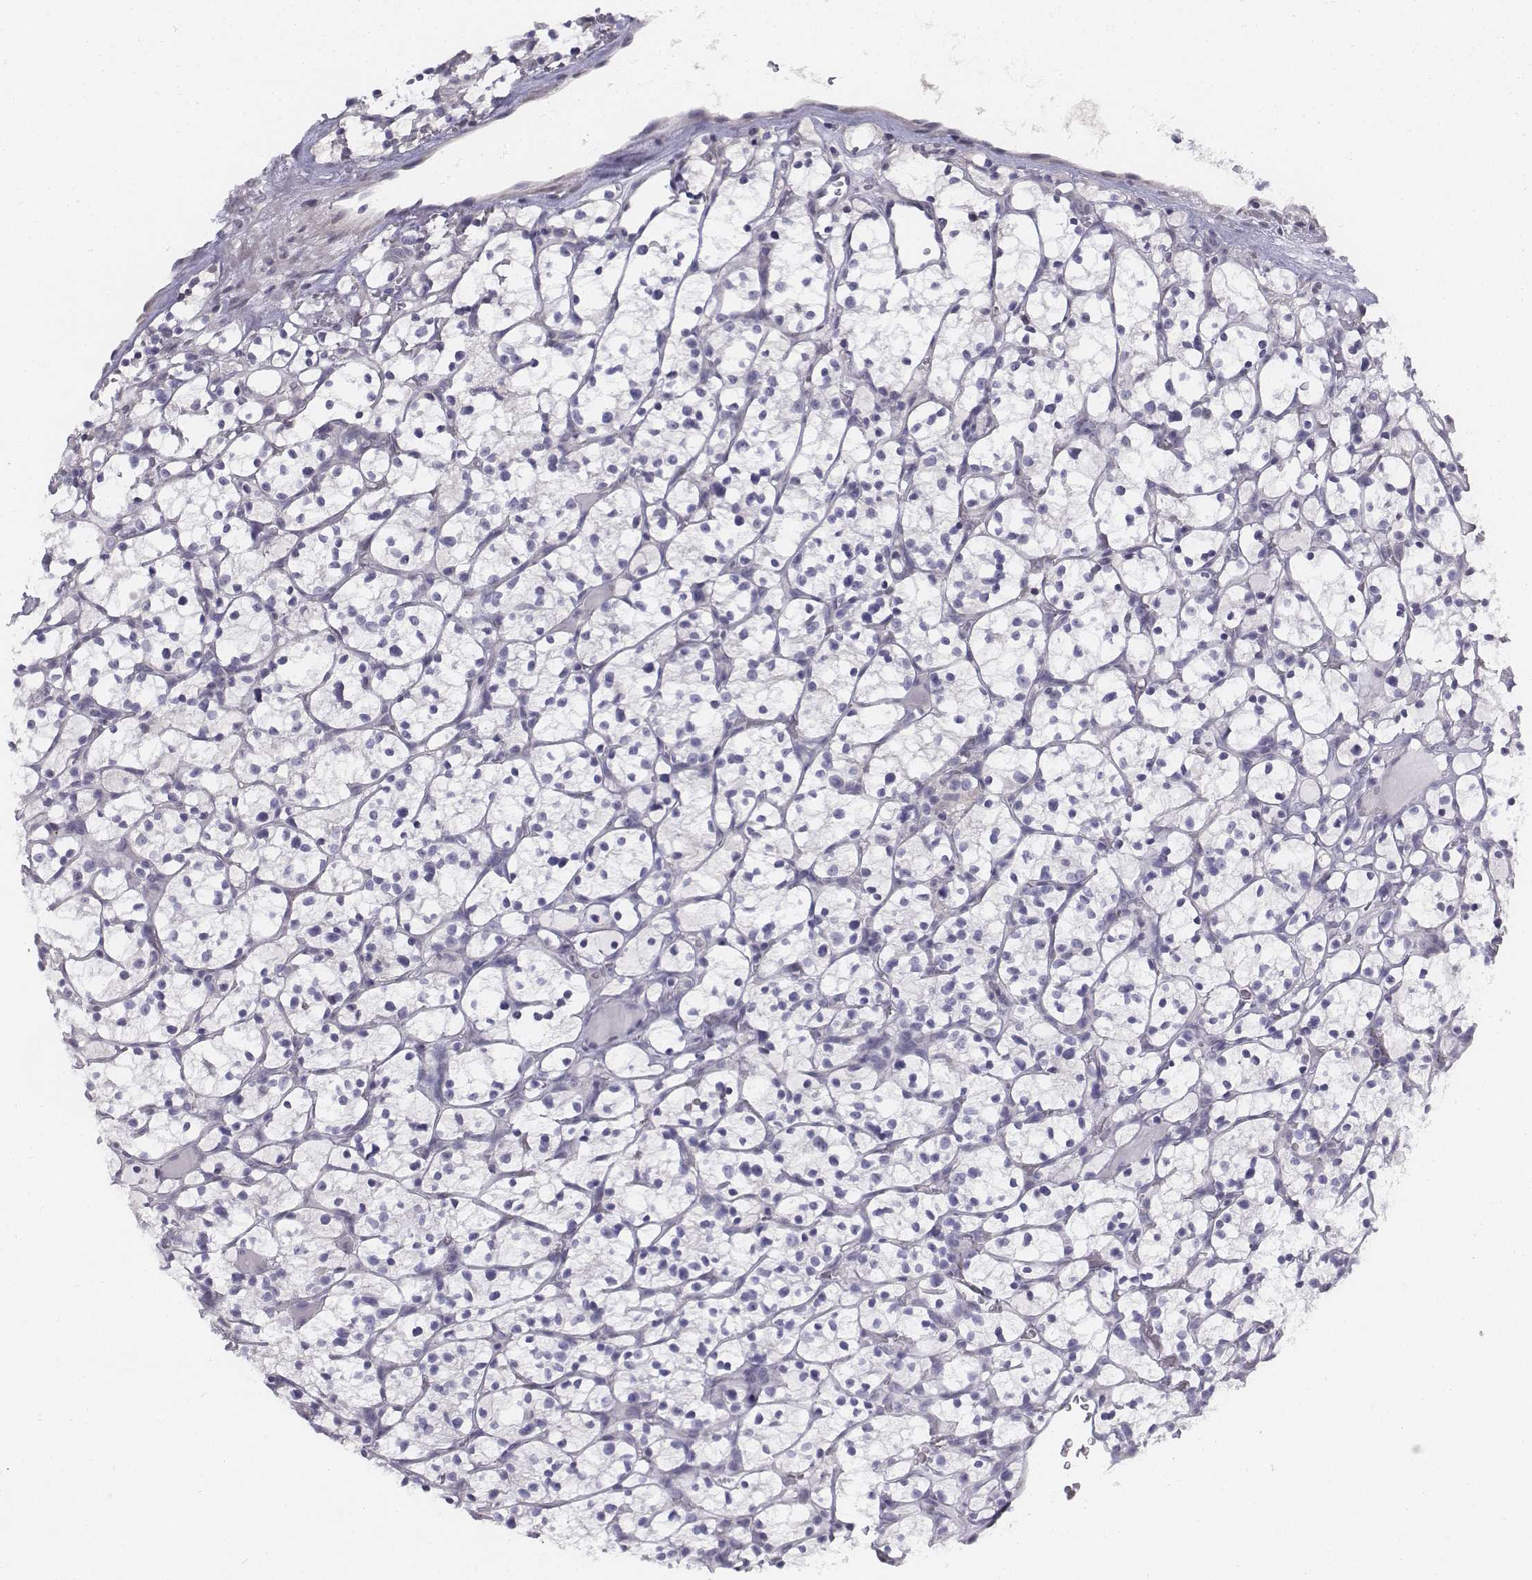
{"staining": {"intensity": "negative", "quantity": "none", "location": "none"}, "tissue": "renal cancer", "cell_type": "Tumor cells", "image_type": "cancer", "snomed": [{"axis": "morphology", "description": "Adenocarcinoma, NOS"}, {"axis": "topography", "description": "Kidney"}], "caption": "The immunohistochemistry (IHC) micrograph has no significant staining in tumor cells of renal cancer (adenocarcinoma) tissue.", "gene": "PENK", "patient": {"sex": "female", "age": 64}}